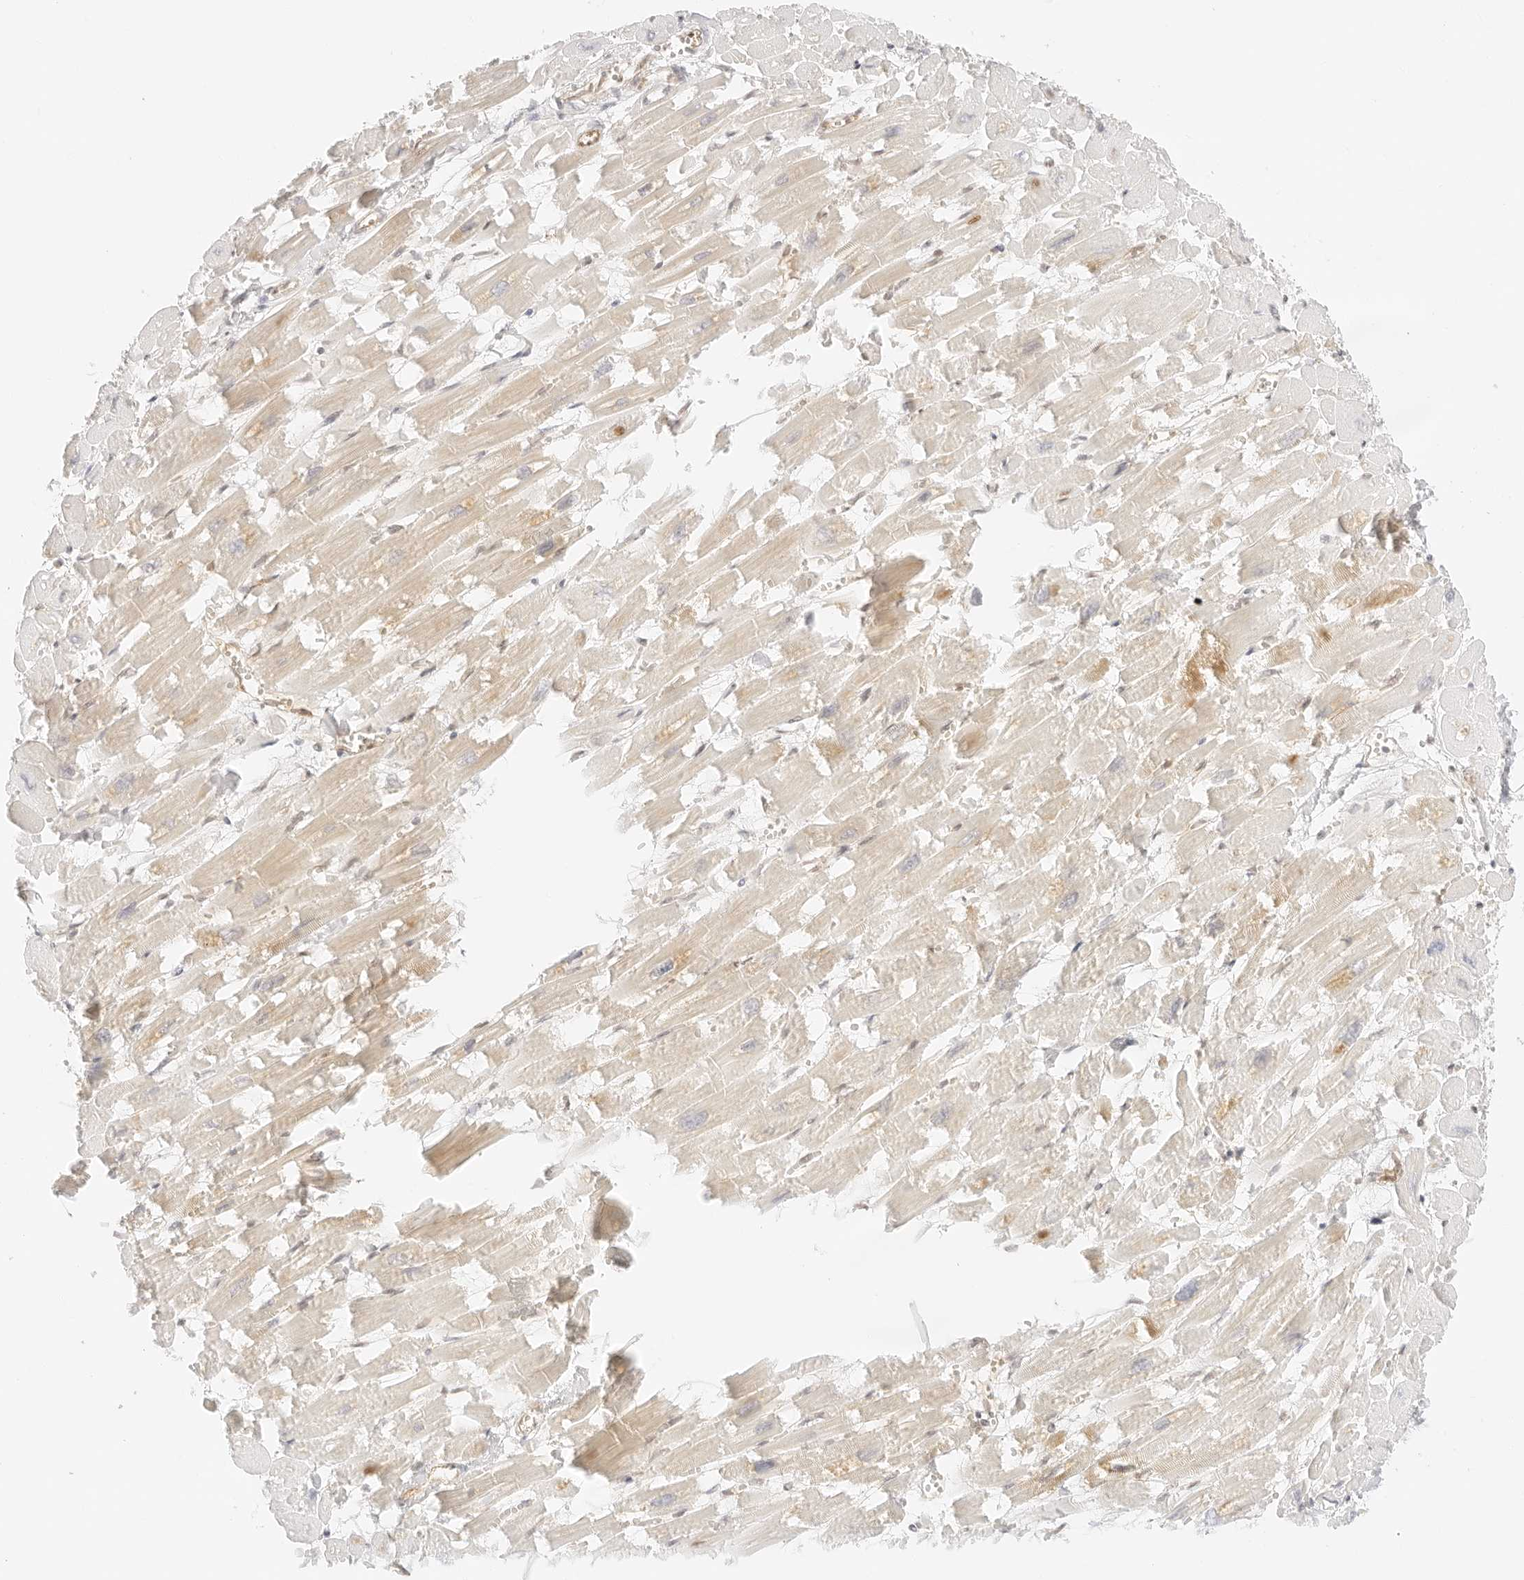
{"staining": {"intensity": "moderate", "quantity": "25%-75%", "location": "cytoplasmic/membranous"}, "tissue": "heart muscle", "cell_type": "Cardiomyocytes", "image_type": "normal", "snomed": [{"axis": "morphology", "description": "Normal tissue, NOS"}, {"axis": "topography", "description": "Heart"}], "caption": "Heart muscle stained with a protein marker demonstrates moderate staining in cardiomyocytes.", "gene": "ITGA6", "patient": {"sex": "male", "age": 54}}